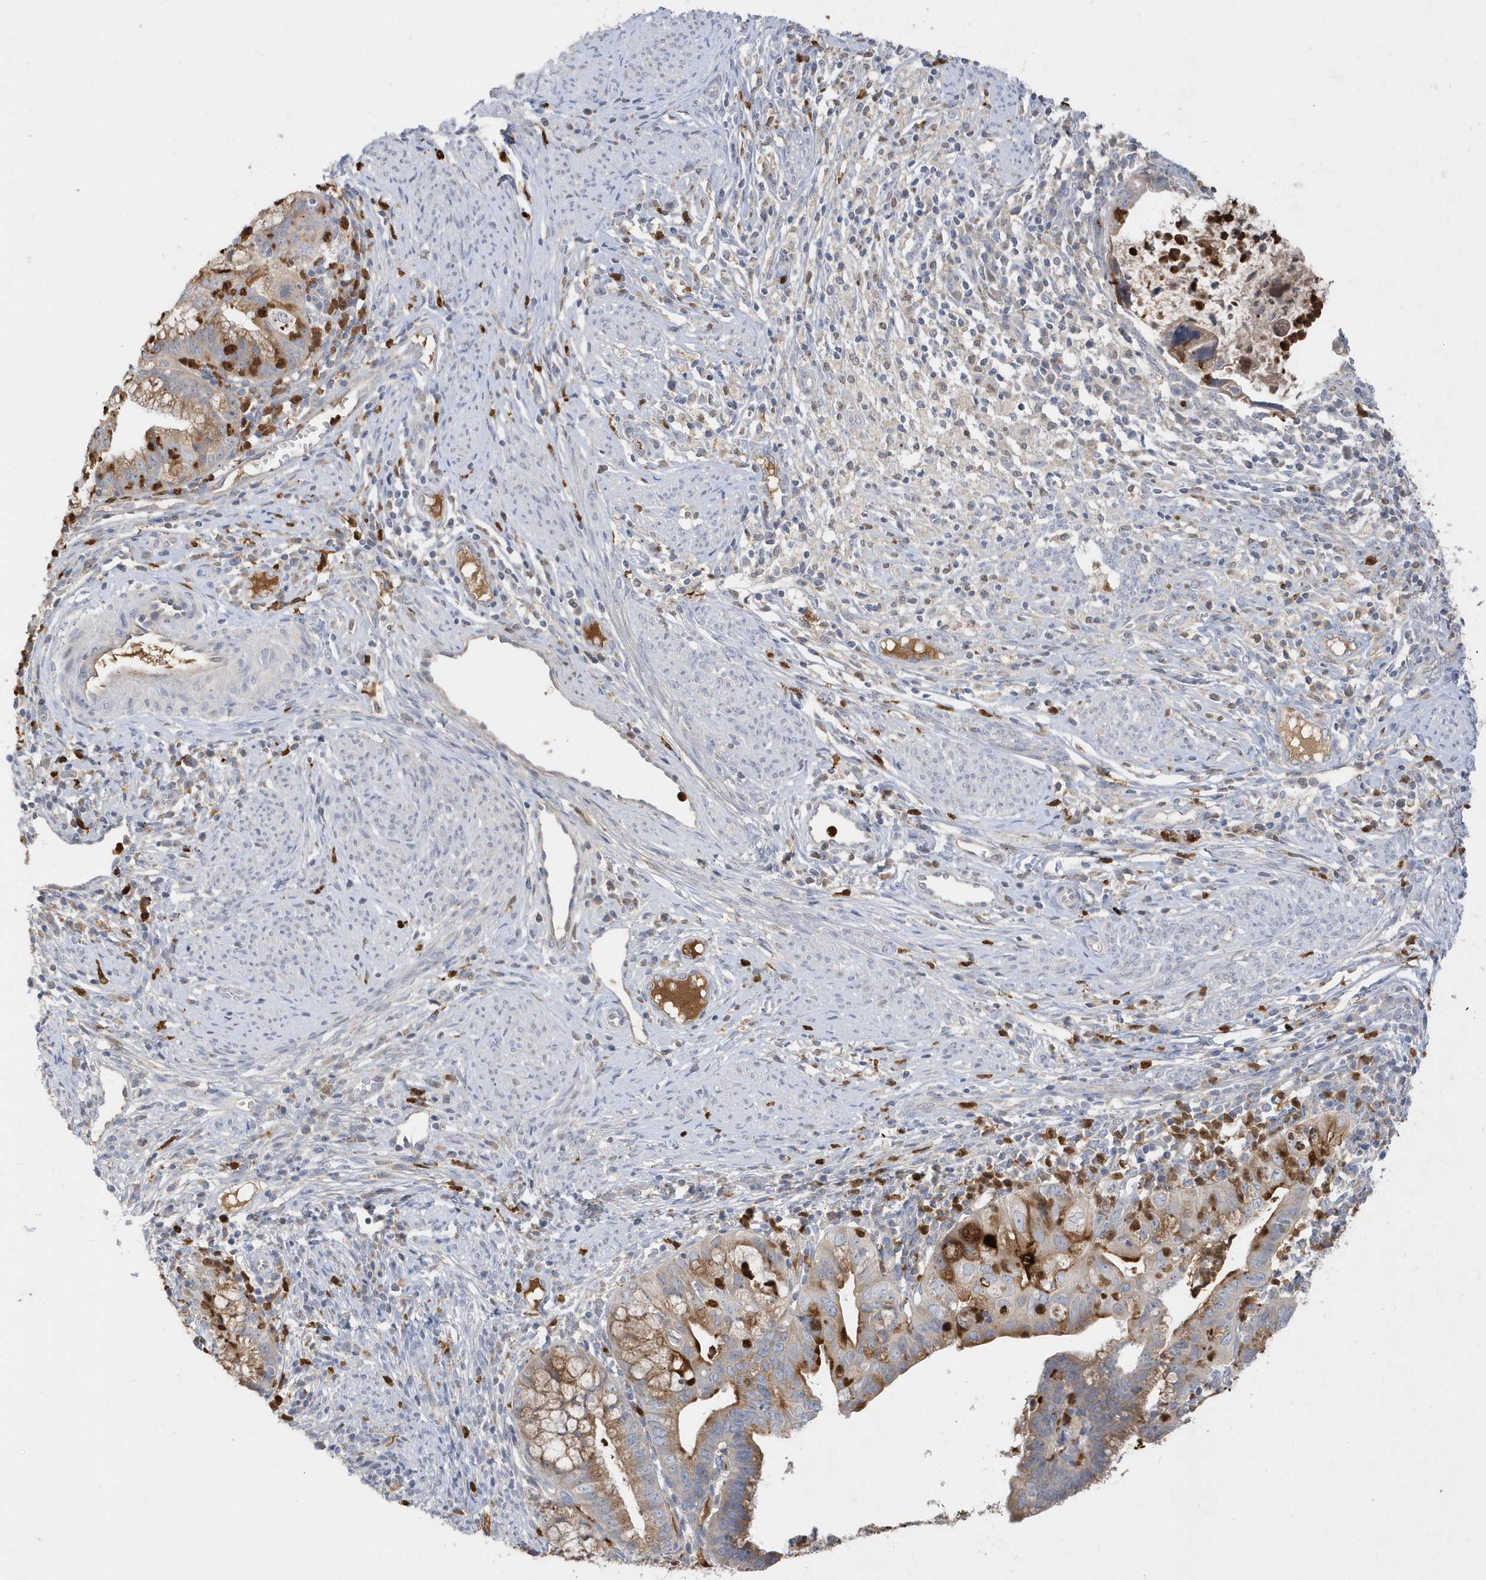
{"staining": {"intensity": "moderate", "quantity": ">75%", "location": "cytoplasmic/membranous"}, "tissue": "cervical cancer", "cell_type": "Tumor cells", "image_type": "cancer", "snomed": [{"axis": "morphology", "description": "Adenocarcinoma, NOS"}, {"axis": "topography", "description": "Cervix"}], "caption": "A brown stain highlights moderate cytoplasmic/membranous positivity of a protein in human cervical adenocarcinoma tumor cells. (DAB IHC, brown staining for protein, blue staining for nuclei).", "gene": "DPP9", "patient": {"sex": "female", "age": 36}}